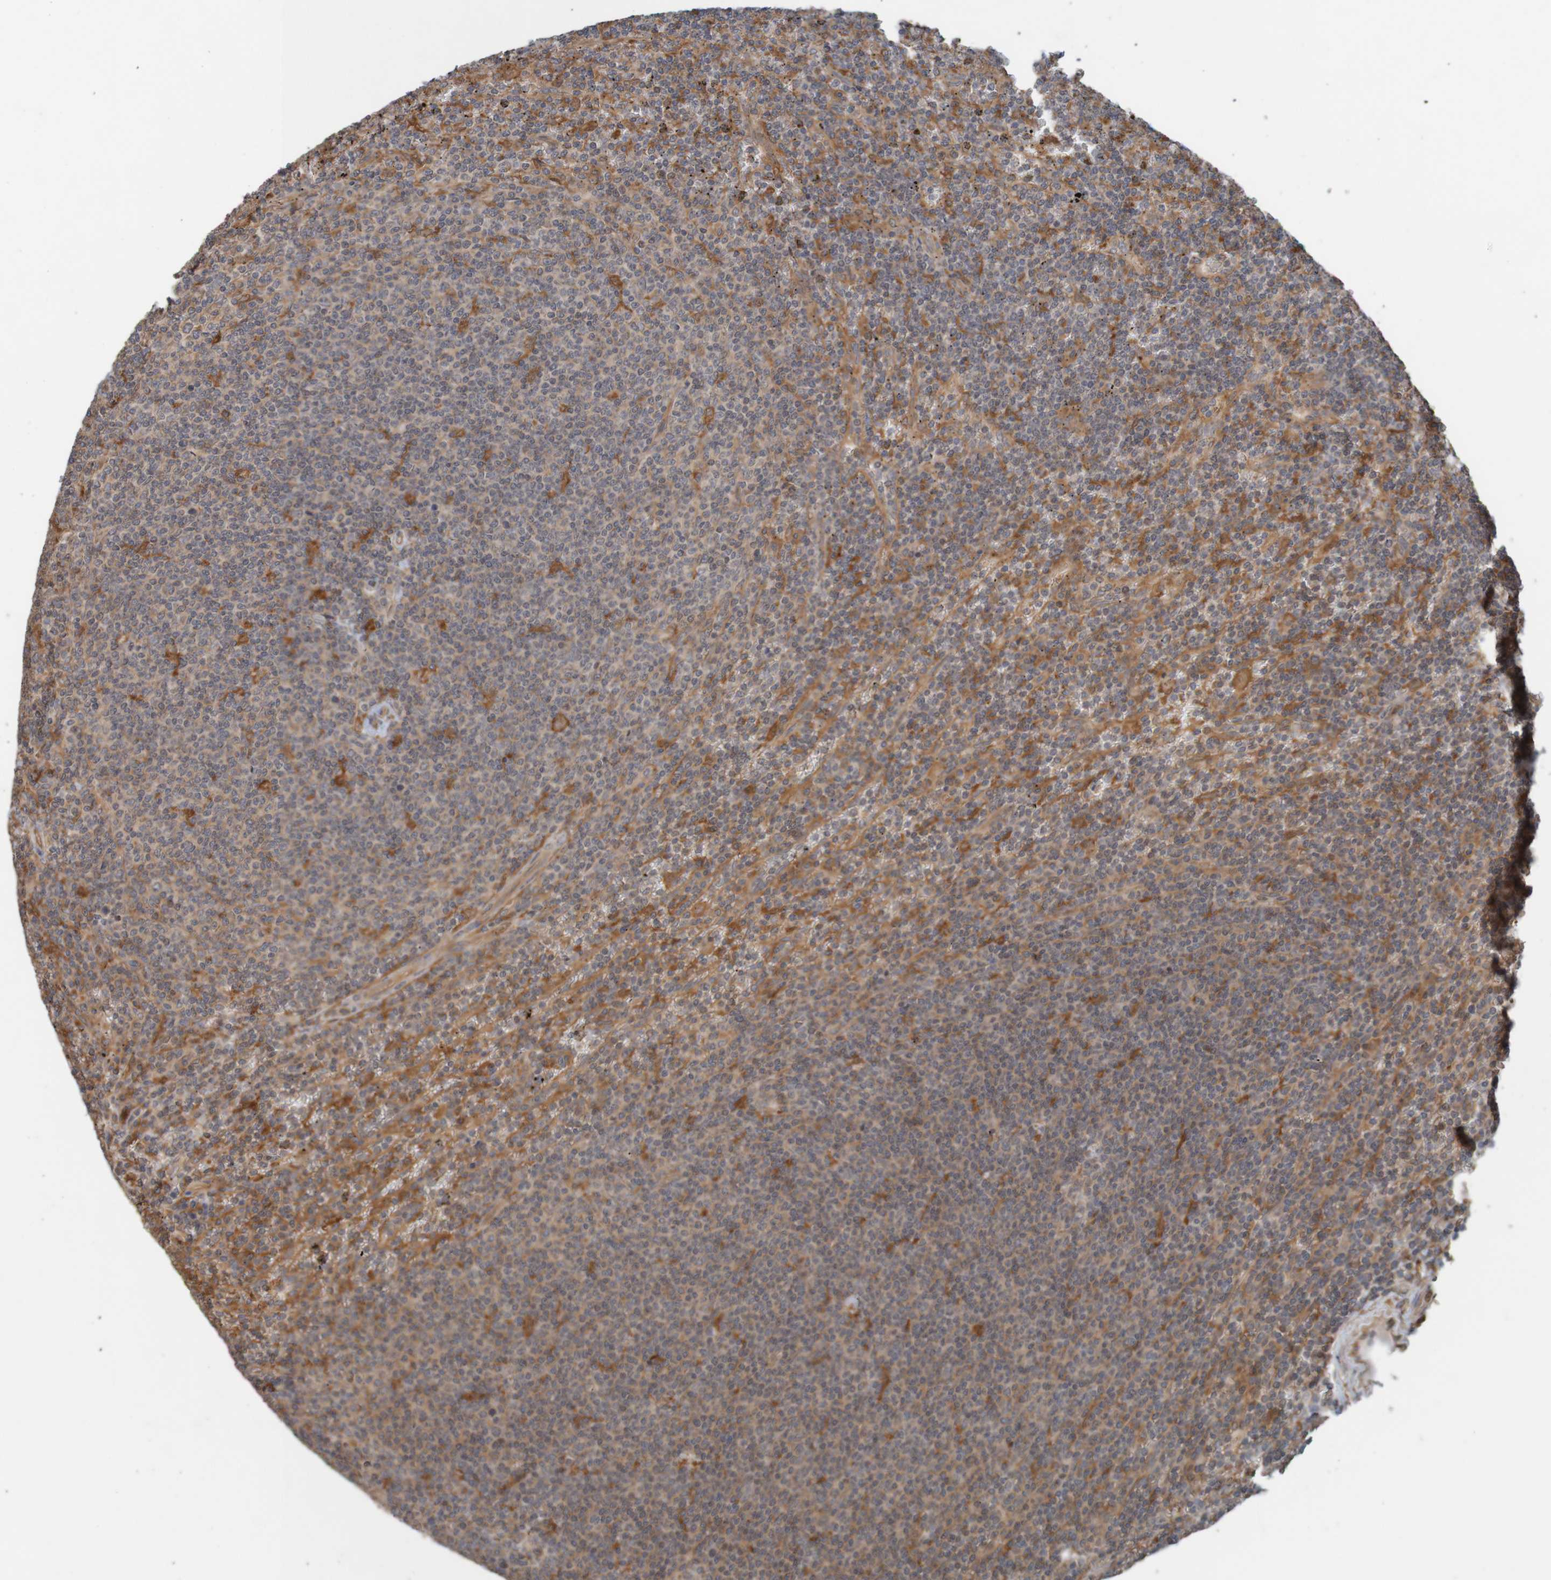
{"staining": {"intensity": "weak", "quantity": "25%-75%", "location": "cytoplasmic/membranous"}, "tissue": "lymphoma", "cell_type": "Tumor cells", "image_type": "cancer", "snomed": [{"axis": "morphology", "description": "Malignant lymphoma, non-Hodgkin's type, Low grade"}, {"axis": "topography", "description": "Spleen"}], "caption": "Immunohistochemical staining of lymphoma shows weak cytoplasmic/membranous protein positivity in about 25%-75% of tumor cells.", "gene": "ARHGEF11", "patient": {"sex": "female", "age": 50}}